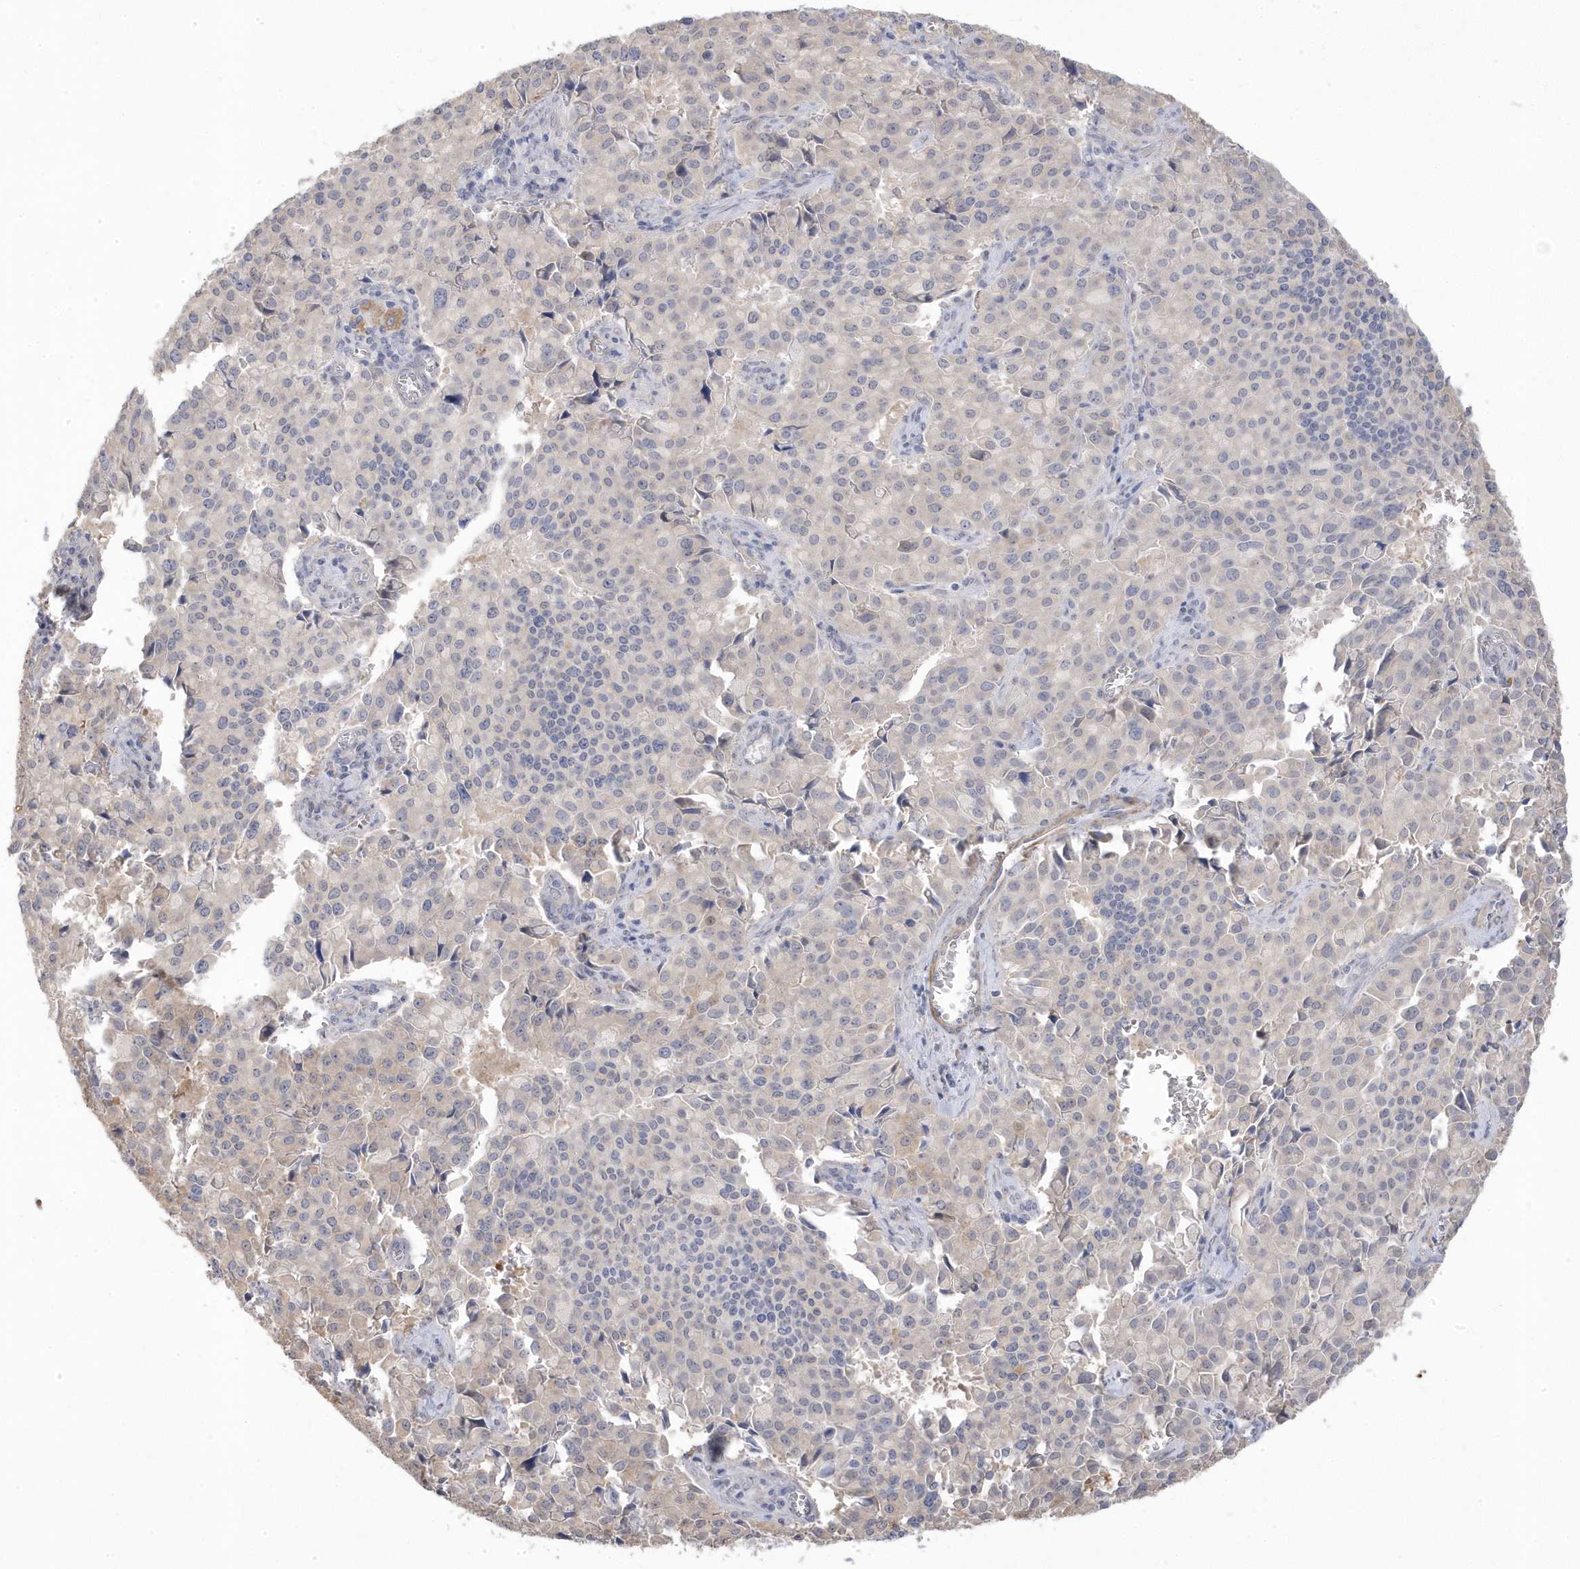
{"staining": {"intensity": "negative", "quantity": "none", "location": "none"}, "tissue": "pancreatic cancer", "cell_type": "Tumor cells", "image_type": "cancer", "snomed": [{"axis": "morphology", "description": "Adenocarcinoma, NOS"}, {"axis": "topography", "description": "Pancreas"}], "caption": "IHC micrograph of human pancreatic adenocarcinoma stained for a protein (brown), which demonstrates no expression in tumor cells. (DAB immunohistochemistry (IHC) visualized using brightfield microscopy, high magnification).", "gene": "GTPBP6", "patient": {"sex": "male", "age": 65}}